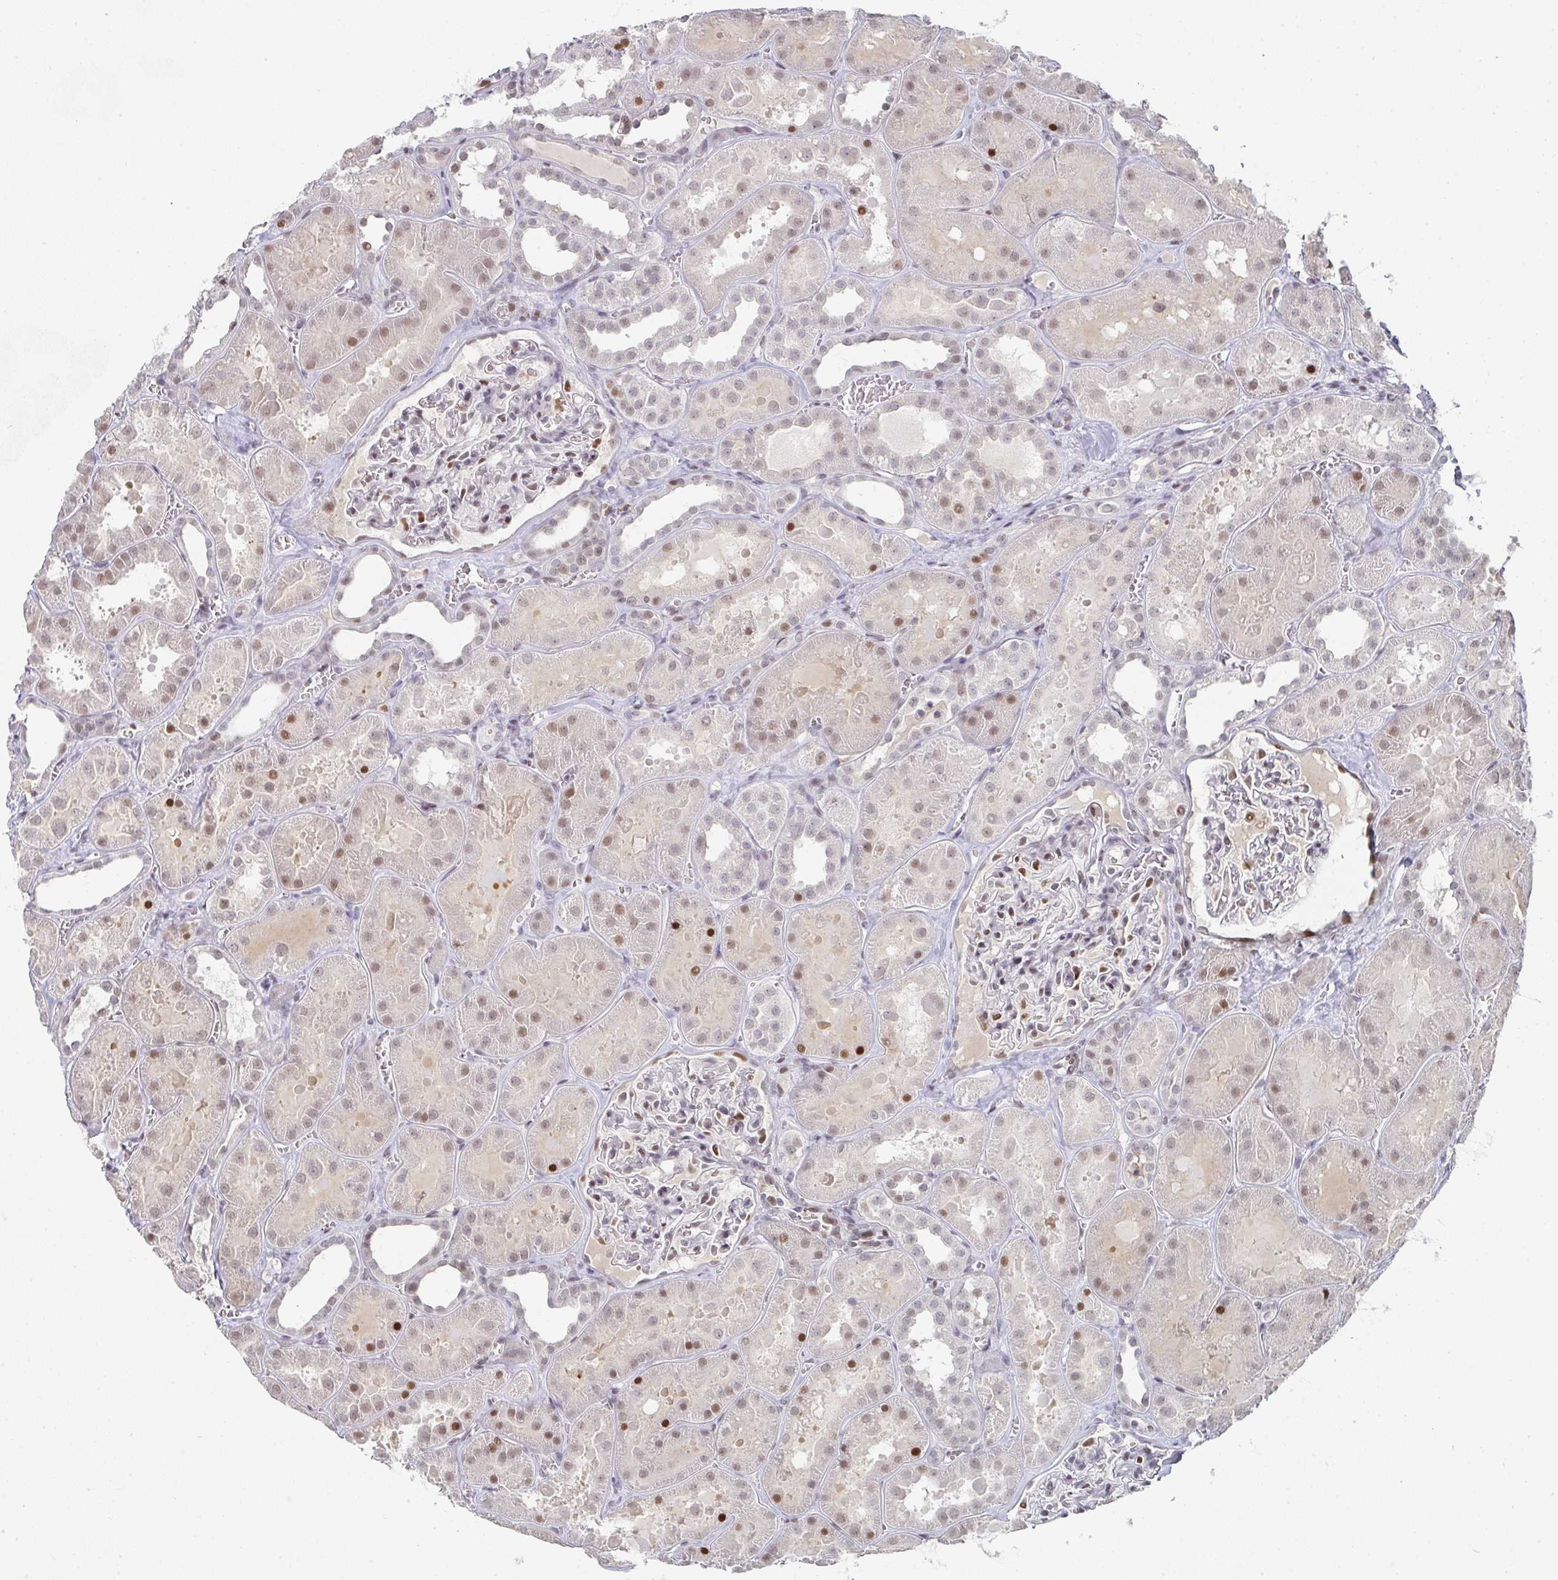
{"staining": {"intensity": "moderate", "quantity": "<25%", "location": "nuclear"}, "tissue": "kidney", "cell_type": "Cells in glomeruli", "image_type": "normal", "snomed": [{"axis": "morphology", "description": "Normal tissue, NOS"}, {"axis": "topography", "description": "Kidney"}], "caption": "Approximately <25% of cells in glomeruli in normal kidney display moderate nuclear protein positivity as visualized by brown immunohistochemical staining.", "gene": "LIN54", "patient": {"sex": "female", "age": 41}}